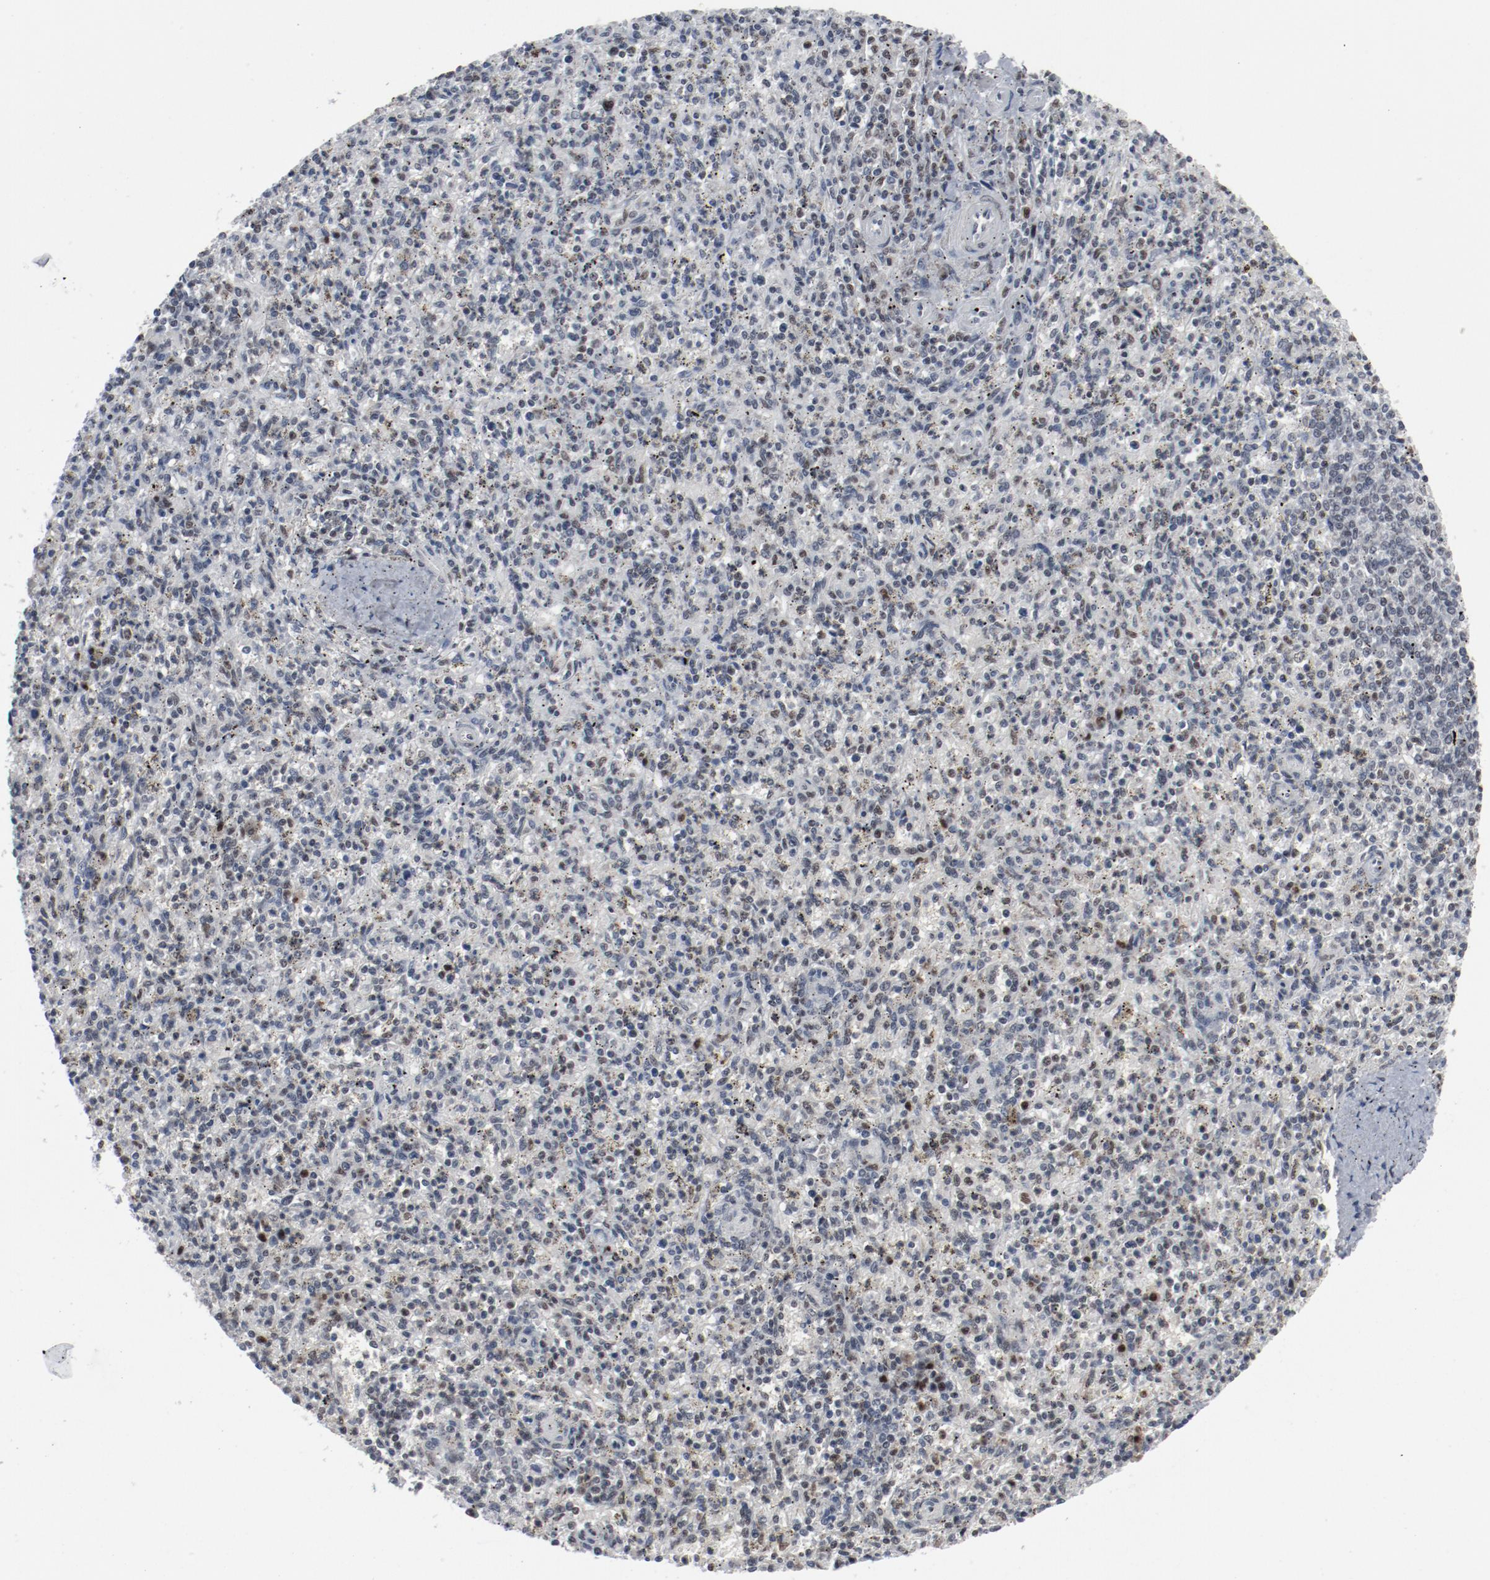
{"staining": {"intensity": "moderate", "quantity": "25%-75%", "location": "nuclear"}, "tissue": "spleen", "cell_type": "Cells in red pulp", "image_type": "normal", "snomed": [{"axis": "morphology", "description": "Normal tissue, NOS"}, {"axis": "topography", "description": "Spleen"}], "caption": "A histopathology image of spleen stained for a protein reveals moderate nuclear brown staining in cells in red pulp. Nuclei are stained in blue.", "gene": "JMJD6", "patient": {"sex": "male", "age": 72}}